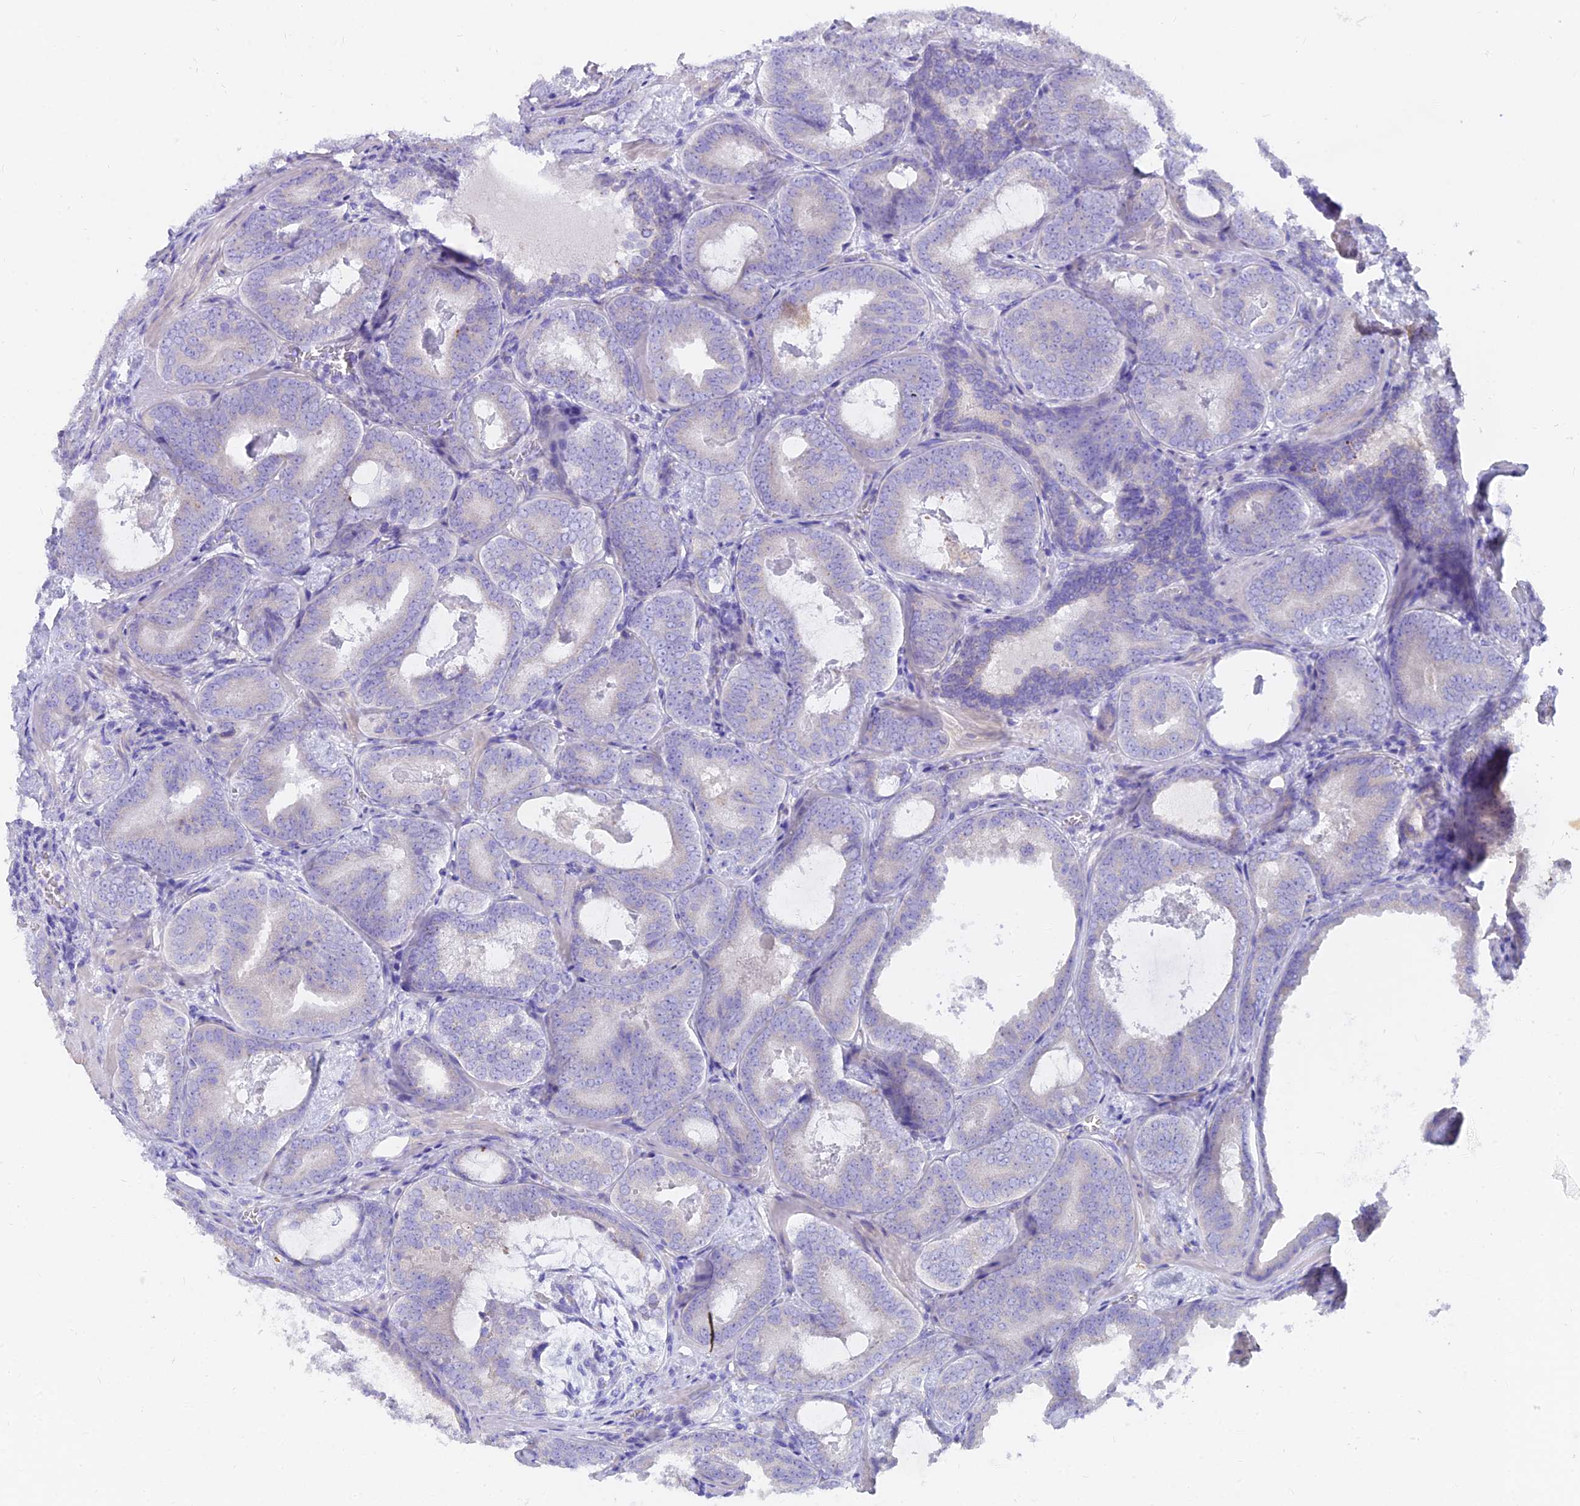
{"staining": {"intensity": "negative", "quantity": "none", "location": "none"}, "tissue": "prostate cancer", "cell_type": "Tumor cells", "image_type": "cancer", "snomed": [{"axis": "morphology", "description": "Adenocarcinoma, Low grade"}, {"axis": "topography", "description": "Prostate"}], "caption": "Immunohistochemistry (IHC) photomicrograph of prostate cancer stained for a protein (brown), which reveals no positivity in tumor cells.", "gene": "FAM168B", "patient": {"sex": "male", "age": 60}}